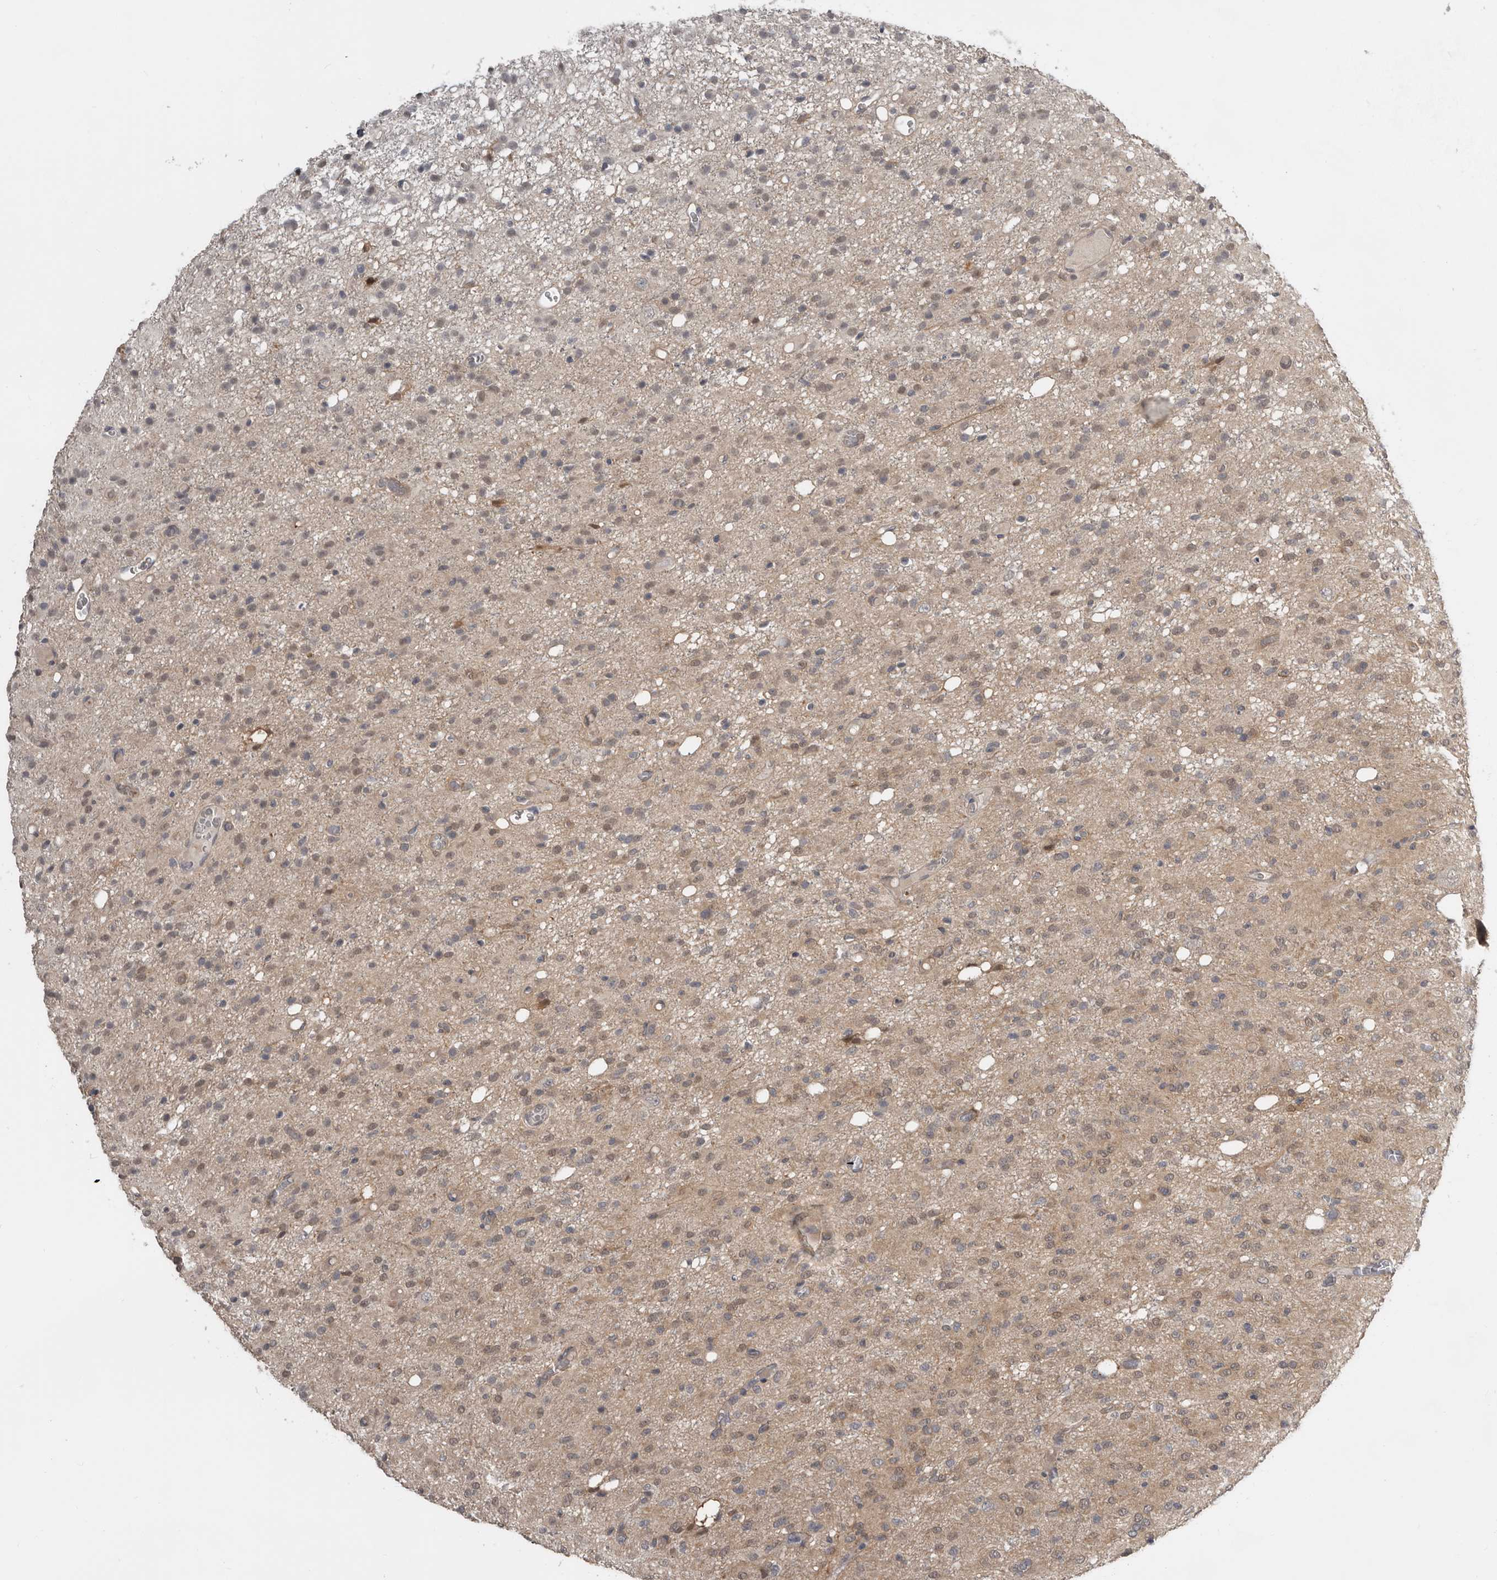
{"staining": {"intensity": "weak", "quantity": "25%-75%", "location": "nuclear"}, "tissue": "glioma", "cell_type": "Tumor cells", "image_type": "cancer", "snomed": [{"axis": "morphology", "description": "Glioma, malignant, High grade"}, {"axis": "topography", "description": "Brain"}], "caption": "Brown immunohistochemical staining in malignant glioma (high-grade) reveals weak nuclear staining in approximately 25%-75% of tumor cells.", "gene": "RBKS", "patient": {"sex": "female", "age": 59}}